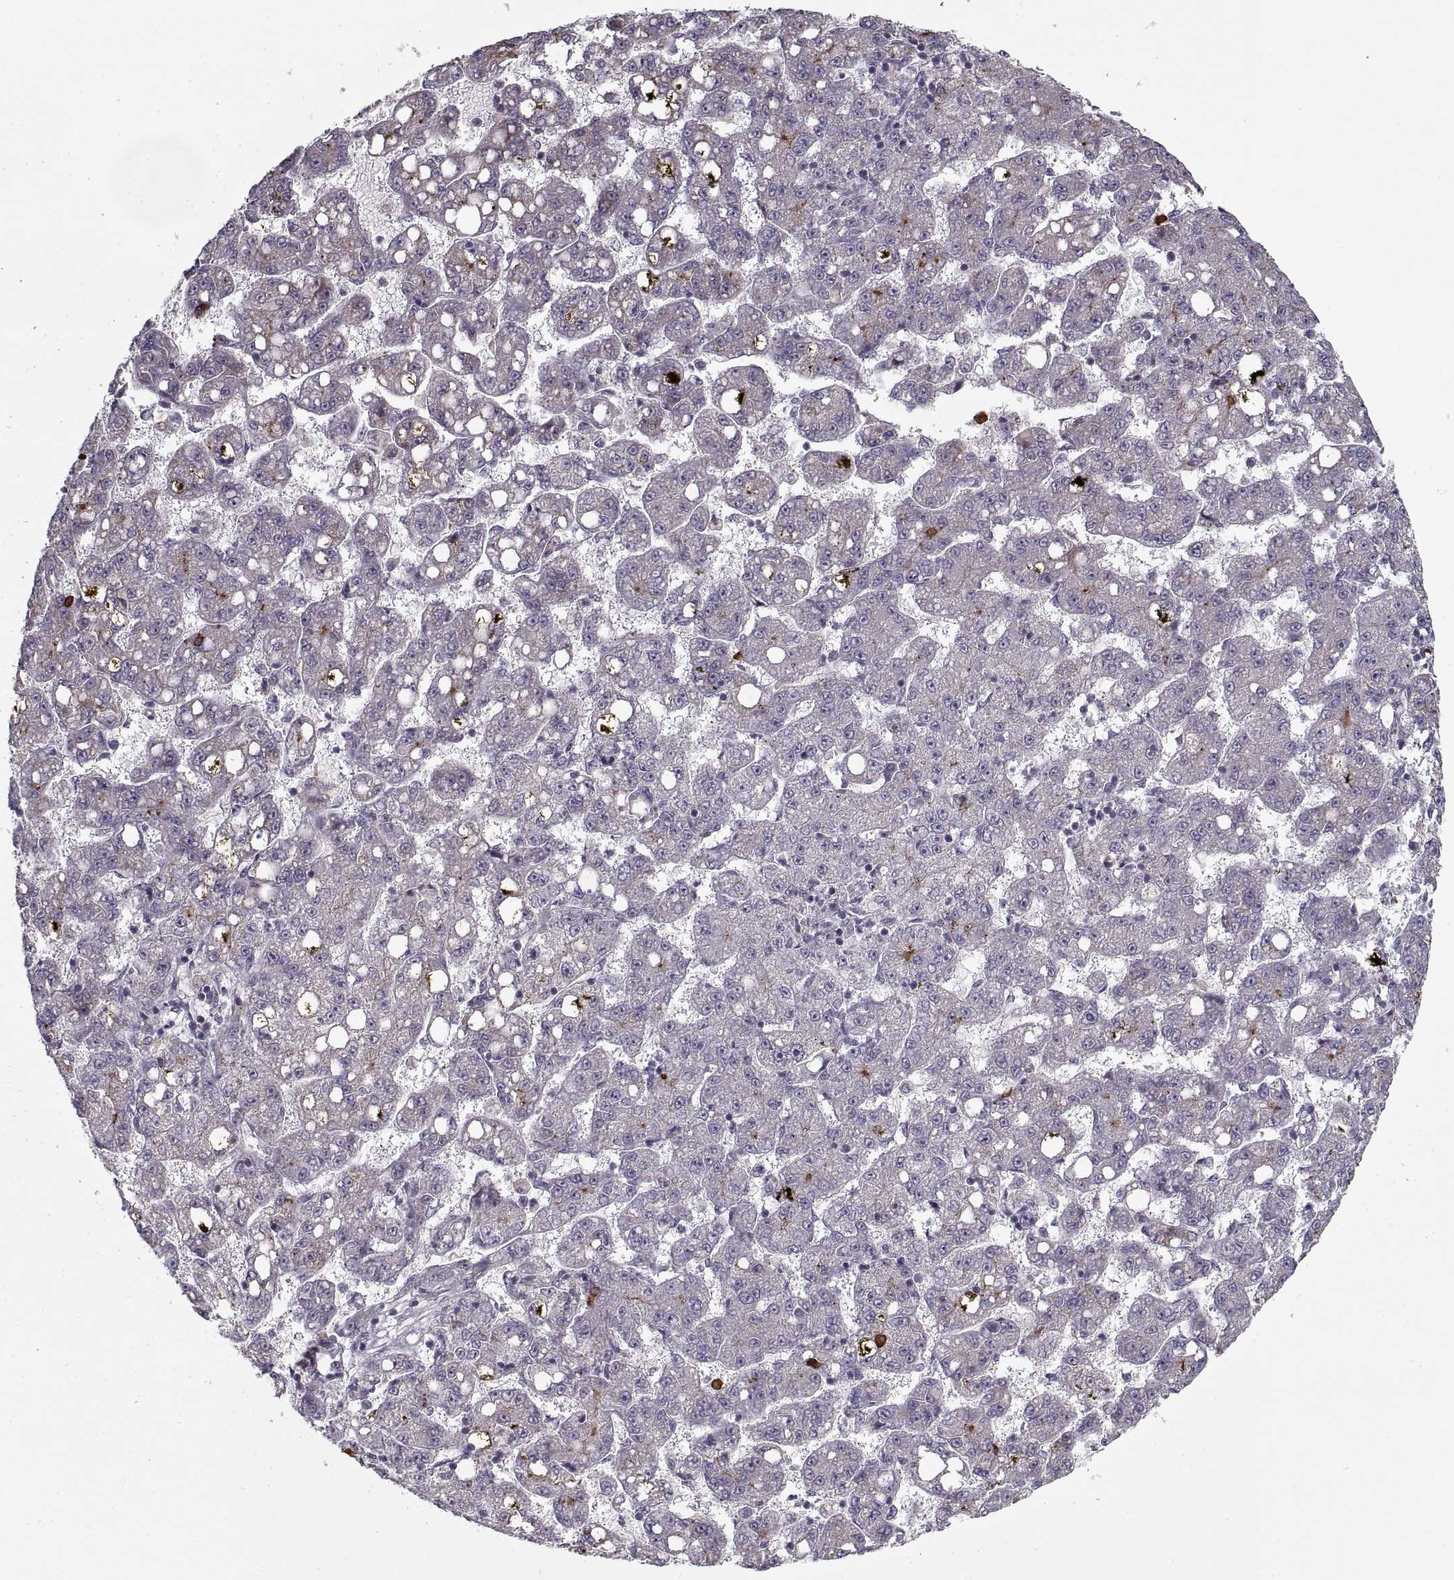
{"staining": {"intensity": "negative", "quantity": "none", "location": "none"}, "tissue": "liver cancer", "cell_type": "Tumor cells", "image_type": "cancer", "snomed": [{"axis": "morphology", "description": "Carcinoma, Hepatocellular, NOS"}, {"axis": "topography", "description": "Liver"}], "caption": "Human liver cancer stained for a protein using IHC demonstrates no expression in tumor cells.", "gene": "GAD2", "patient": {"sex": "female", "age": 65}}